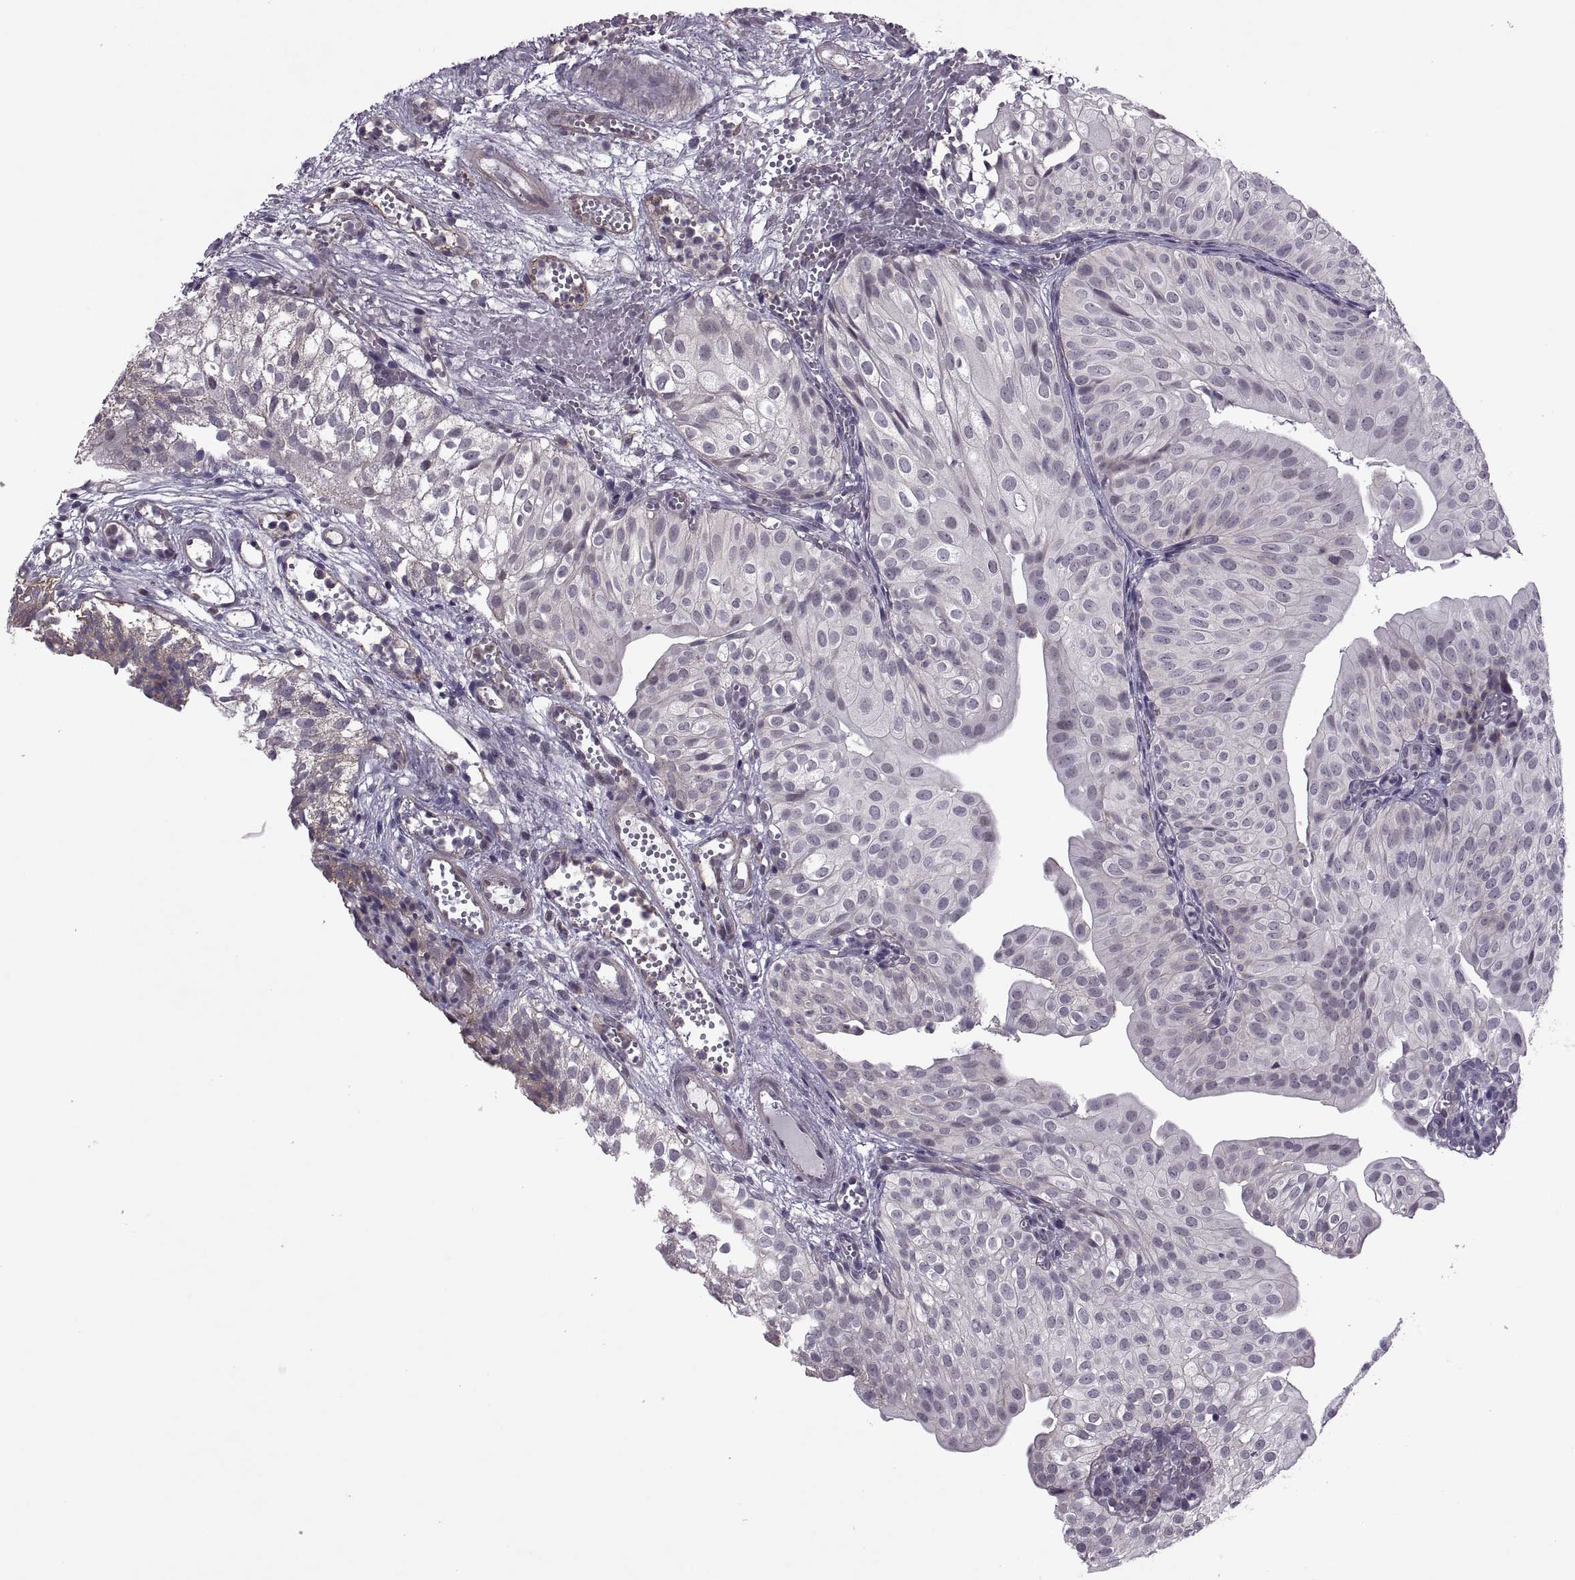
{"staining": {"intensity": "negative", "quantity": "none", "location": "none"}, "tissue": "urothelial cancer", "cell_type": "Tumor cells", "image_type": "cancer", "snomed": [{"axis": "morphology", "description": "Urothelial carcinoma, Low grade"}, {"axis": "topography", "description": "Urinary bladder"}], "caption": "Human low-grade urothelial carcinoma stained for a protein using immunohistochemistry (IHC) exhibits no expression in tumor cells.", "gene": "ODF3", "patient": {"sex": "male", "age": 72}}